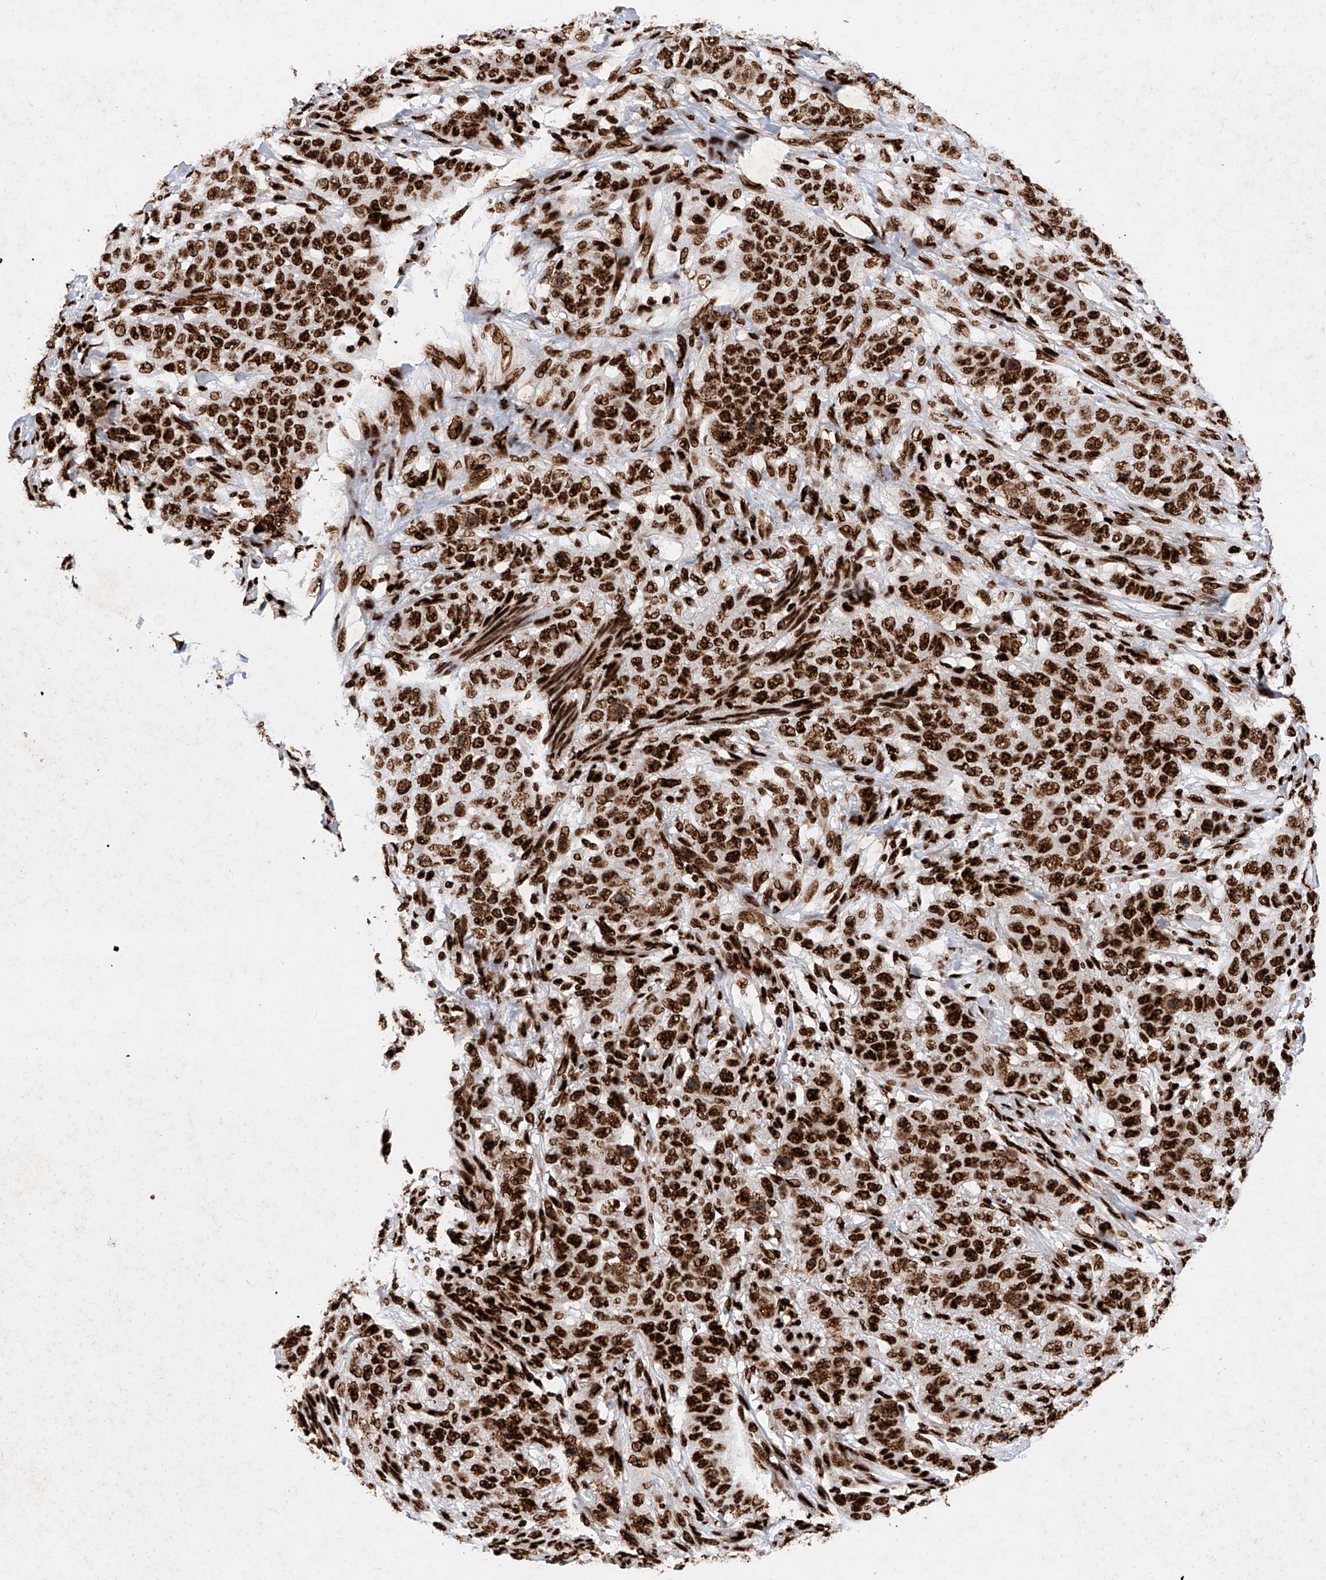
{"staining": {"intensity": "strong", "quantity": ">75%", "location": "nuclear"}, "tissue": "stomach cancer", "cell_type": "Tumor cells", "image_type": "cancer", "snomed": [{"axis": "morphology", "description": "Adenocarcinoma, NOS"}, {"axis": "topography", "description": "Stomach"}], "caption": "Adenocarcinoma (stomach) was stained to show a protein in brown. There is high levels of strong nuclear staining in approximately >75% of tumor cells.", "gene": "SRSF6", "patient": {"sex": "male", "age": 48}}